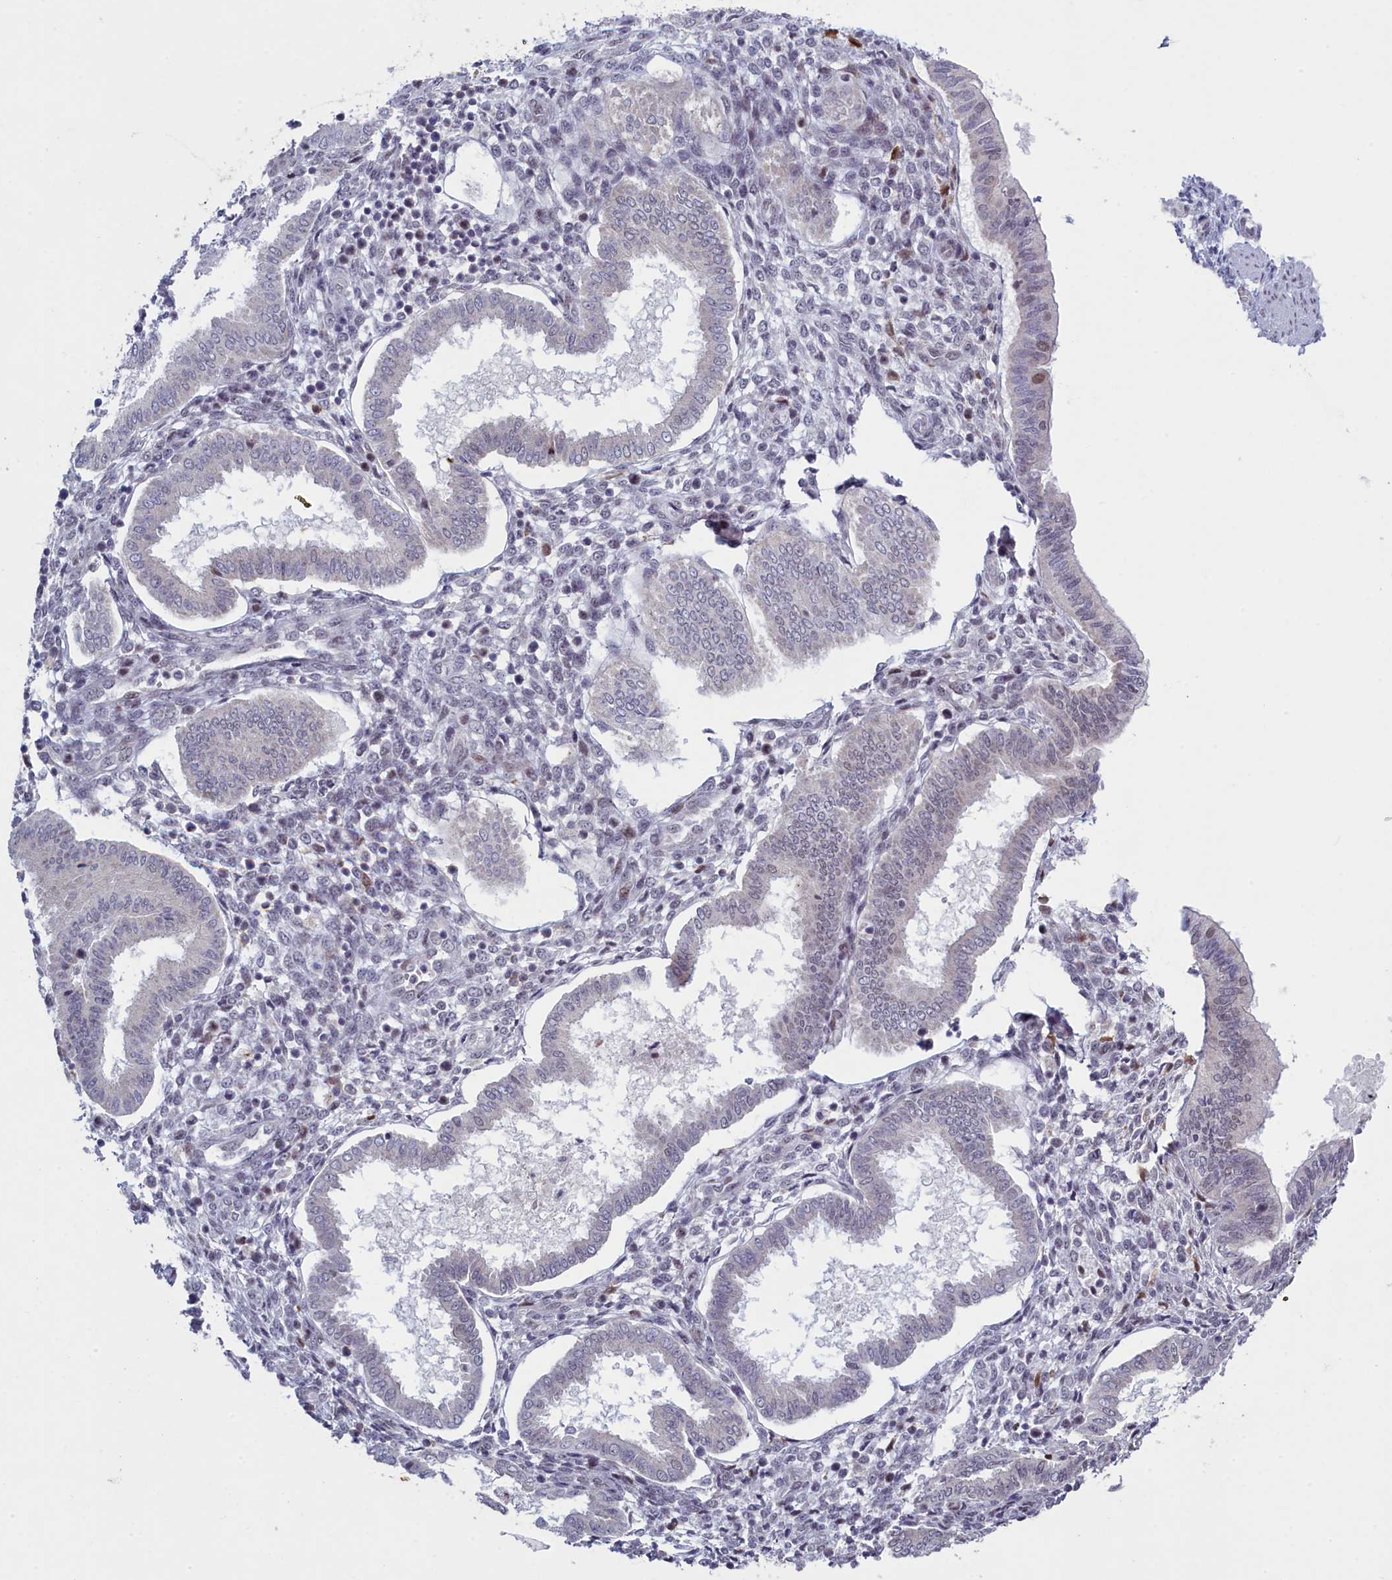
{"staining": {"intensity": "negative", "quantity": "none", "location": "none"}, "tissue": "endometrium", "cell_type": "Cells in endometrial stroma", "image_type": "normal", "snomed": [{"axis": "morphology", "description": "Normal tissue, NOS"}, {"axis": "topography", "description": "Endometrium"}], "caption": "Immunohistochemistry (IHC) photomicrograph of benign human endometrium stained for a protein (brown), which exhibits no expression in cells in endometrial stroma.", "gene": "ATF7IP2", "patient": {"sex": "female", "age": 24}}